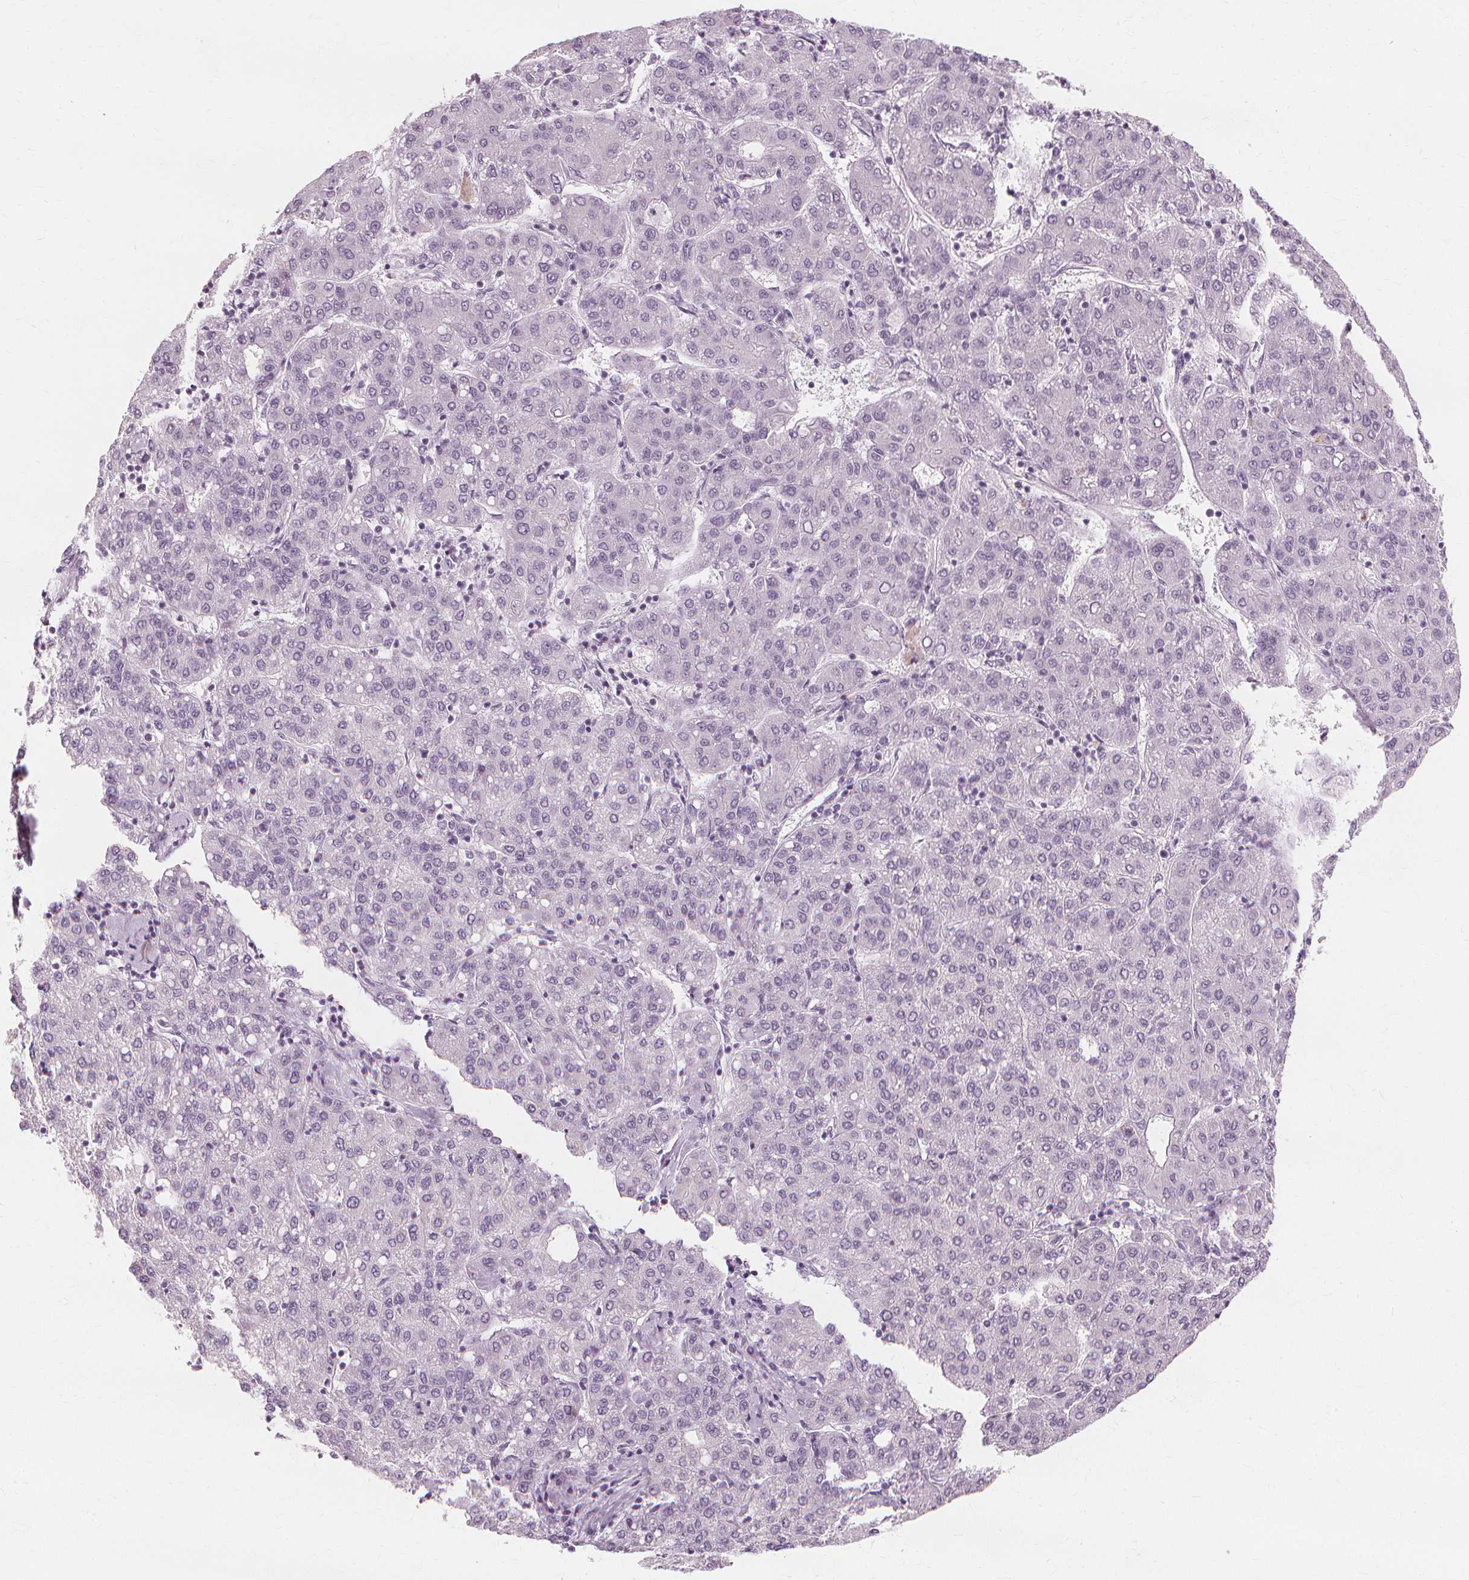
{"staining": {"intensity": "negative", "quantity": "none", "location": "none"}, "tissue": "liver cancer", "cell_type": "Tumor cells", "image_type": "cancer", "snomed": [{"axis": "morphology", "description": "Carcinoma, Hepatocellular, NOS"}, {"axis": "topography", "description": "Liver"}], "caption": "Tumor cells show no significant staining in liver cancer. The staining is performed using DAB (3,3'-diaminobenzidine) brown chromogen with nuclei counter-stained in using hematoxylin.", "gene": "MUC12", "patient": {"sex": "male", "age": 65}}